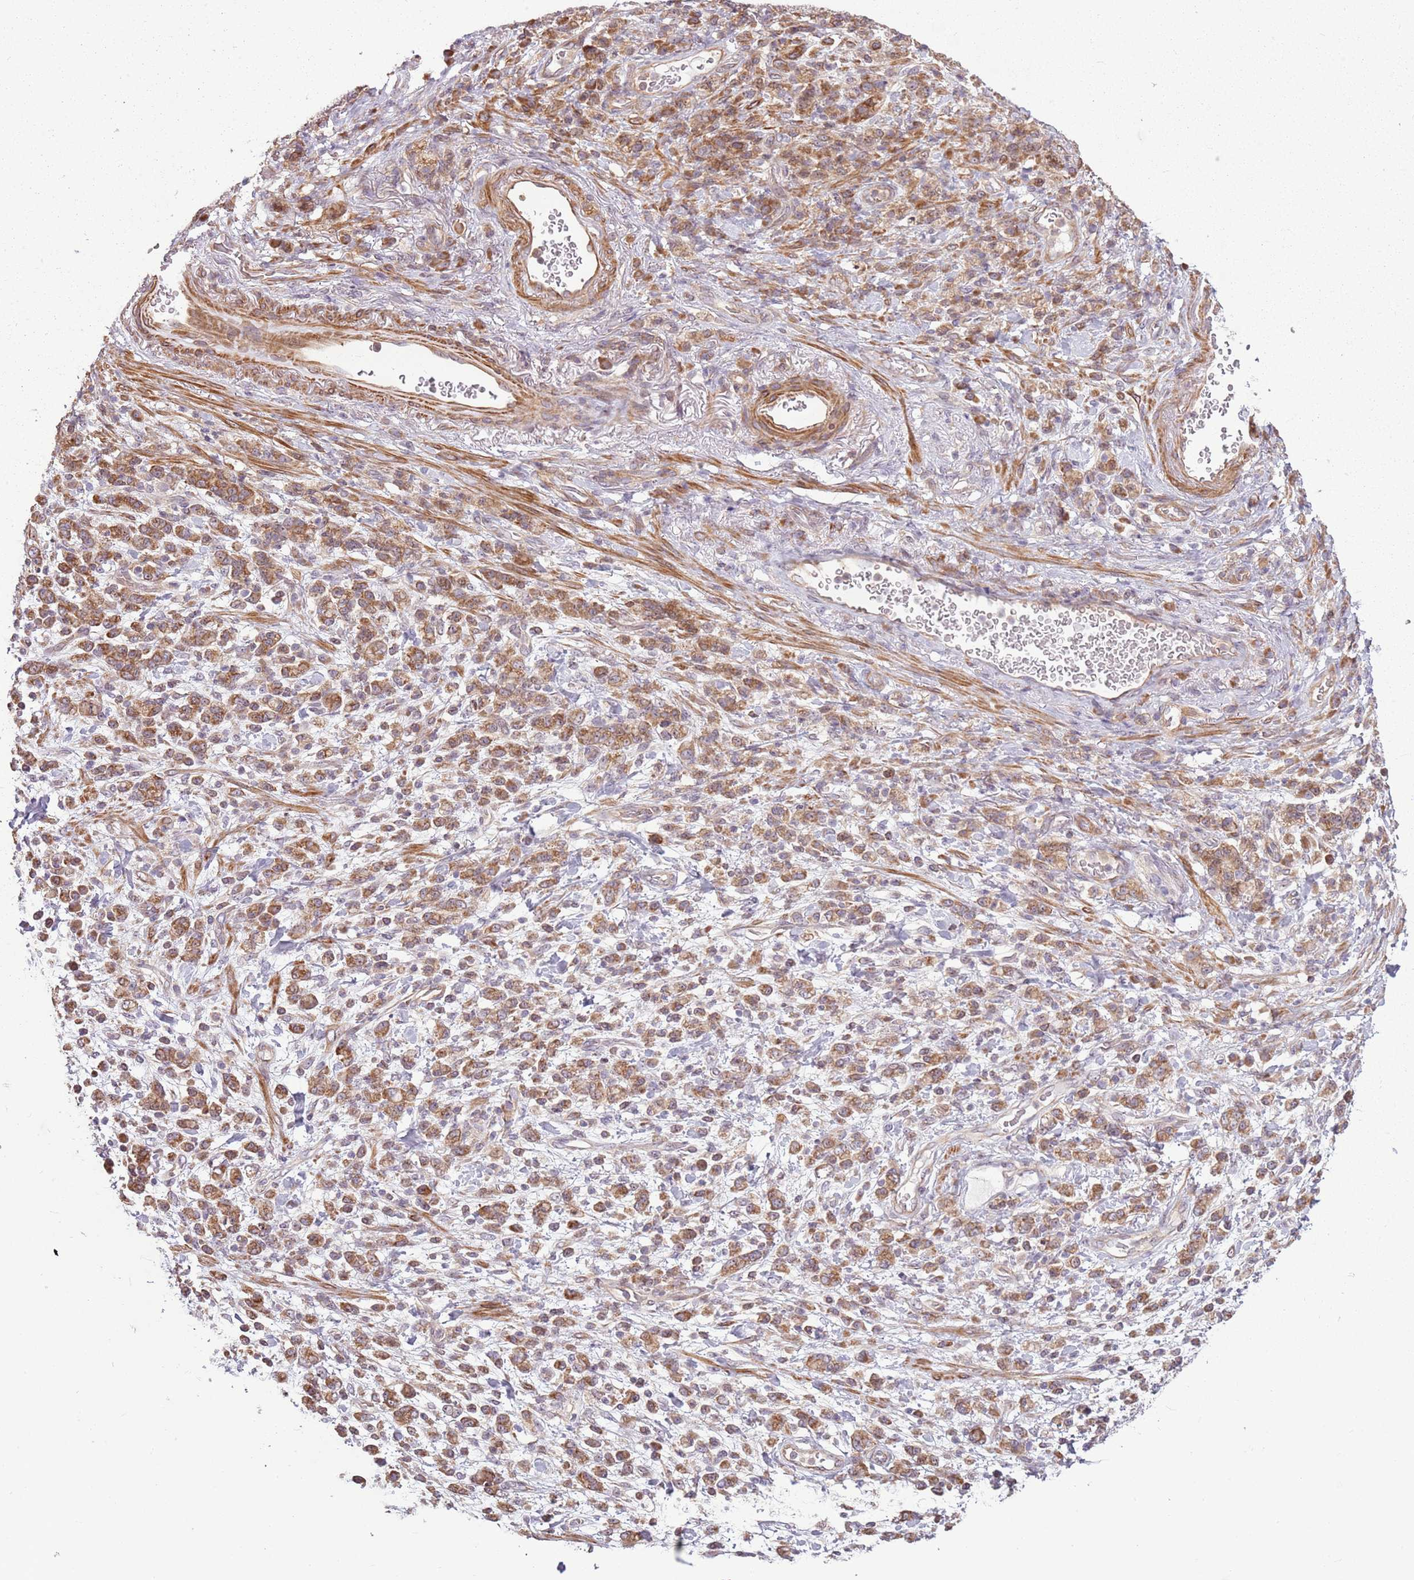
{"staining": {"intensity": "moderate", "quantity": ">75%", "location": "cytoplasmic/membranous"}, "tissue": "stomach cancer", "cell_type": "Tumor cells", "image_type": "cancer", "snomed": [{"axis": "morphology", "description": "Adenocarcinoma, NOS"}, {"axis": "topography", "description": "Stomach"}], "caption": "Immunohistochemical staining of stomach cancer displays medium levels of moderate cytoplasmic/membranous staining in about >75% of tumor cells.", "gene": "RPL21", "patient": {"sex": "male", "age": 77}}